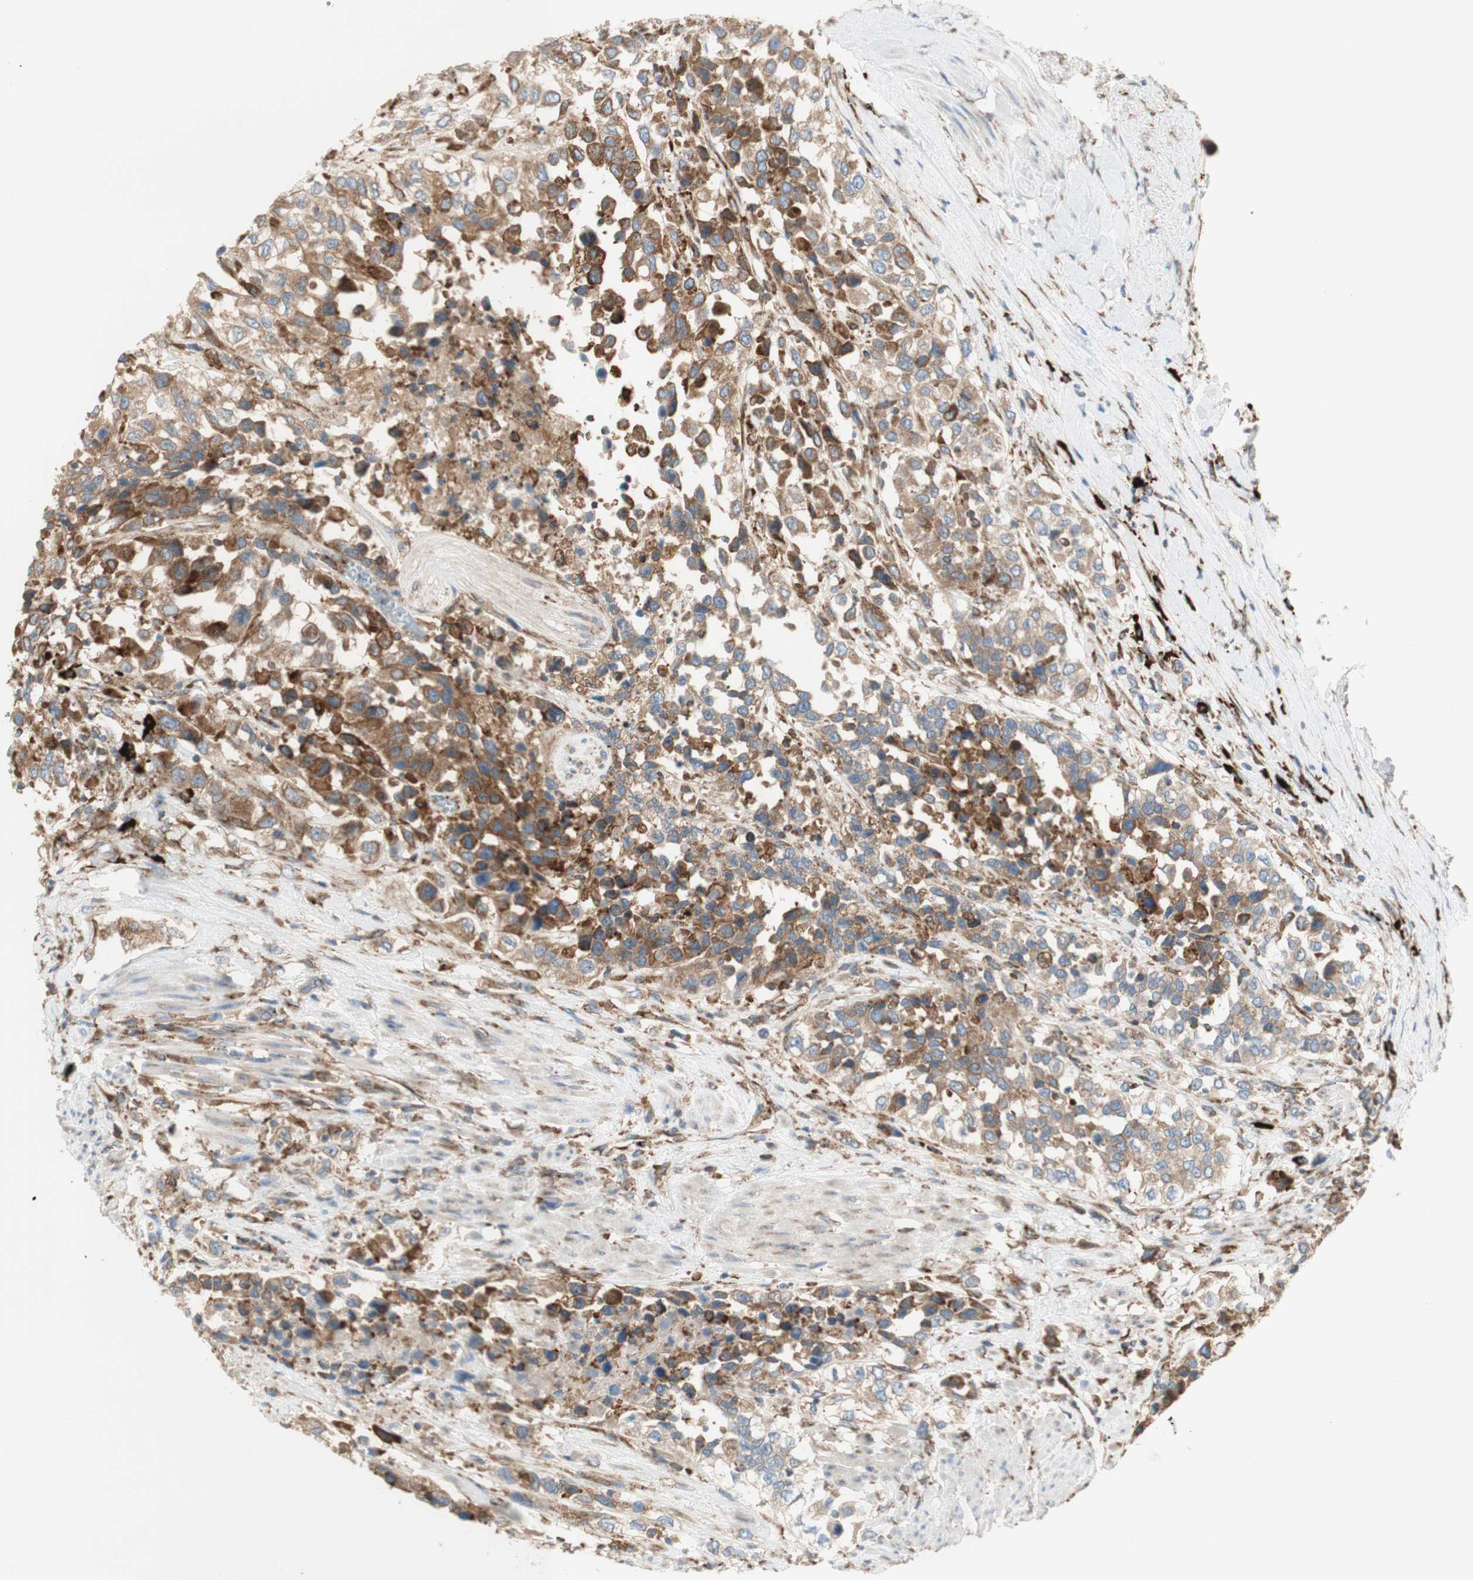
{"staining": {"intensity": "moderate", "quantity": ">75%", "location": "cytoplasmic/membranous"}, "tissue": "urothelial cancer", "cell_type": "Tumor cells", "image_type": "cancer", "snomed": [{"axis": "morphology", "description": "Urothelial carcinoma, High grade"}, {"axis": "topography", "description": "Urinary bladder"}], "caption": "Immunohistochemistry (IHC) photomicrograph of urothelial carcinoma (high-grade) stained for a protein (brown), which shows medium levels of moderate cytoplasmic/membranous expression in approximately >75% of tumor cells.", "gene": "MANF", "patient": {"sex": "female", "age": 80}}